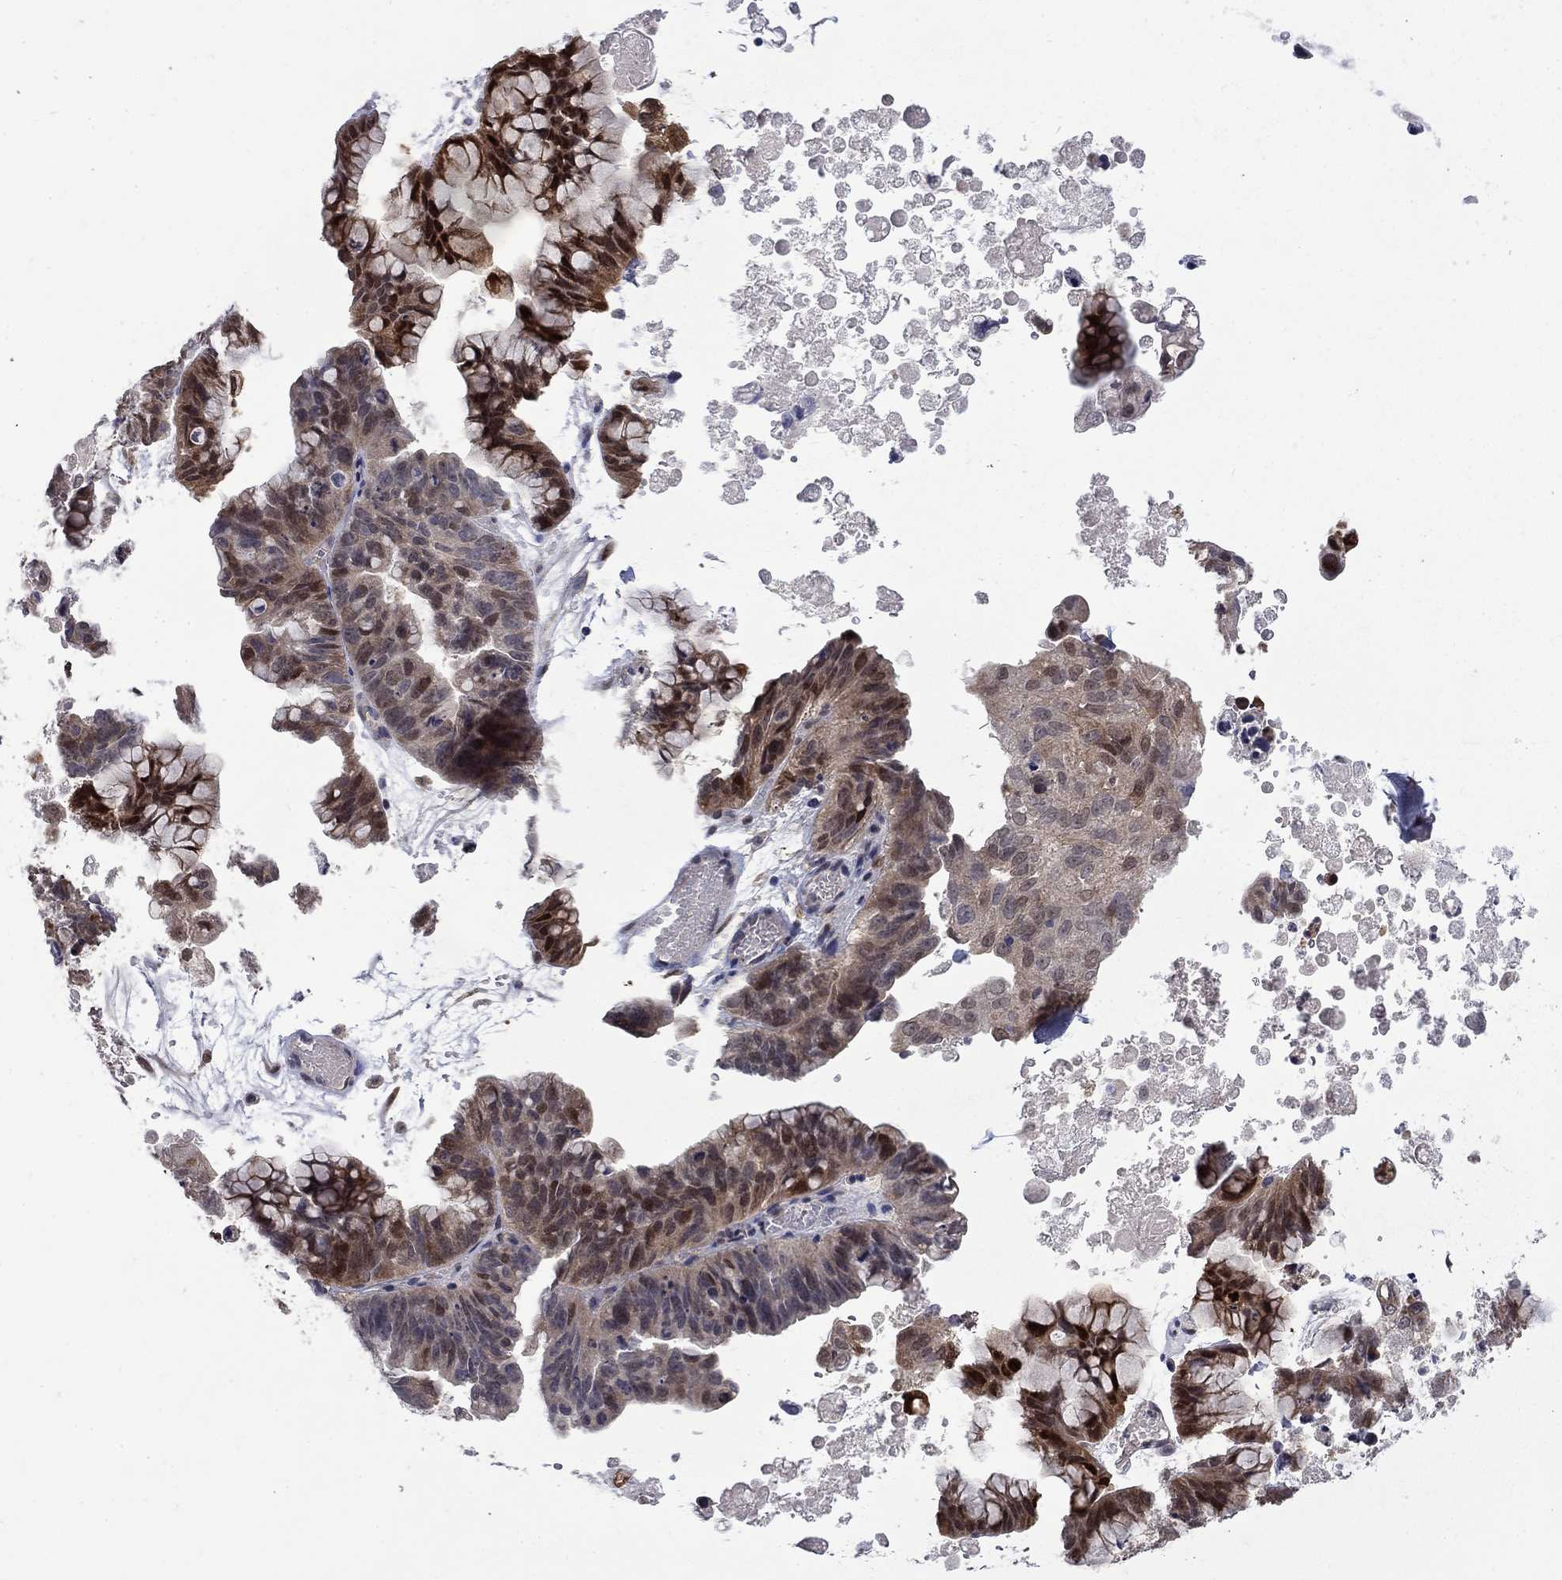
{"staining": {"intensity": "strong", "quantity": "25%-75%", "location": "cytoplasmic/membranous,nuclear"}, "tissue": "ovarian cancer", "cell_type": "Tumor cells", "image_type": "cancer", "snomed": [{"axis": "morphology", "description": "Cystadenocarcinoma, mucinous, NOS"}, {"axis": "topography", "description": "Ovary"}], "caption": "Protein analysis of ovarian cancer tissue displays strong cytoplasmic/membranous and nuclear positivity in about 25%-75% of tumor cells.", "gene": "CBR1", "patient": {"sex": "female", "age": 76}}